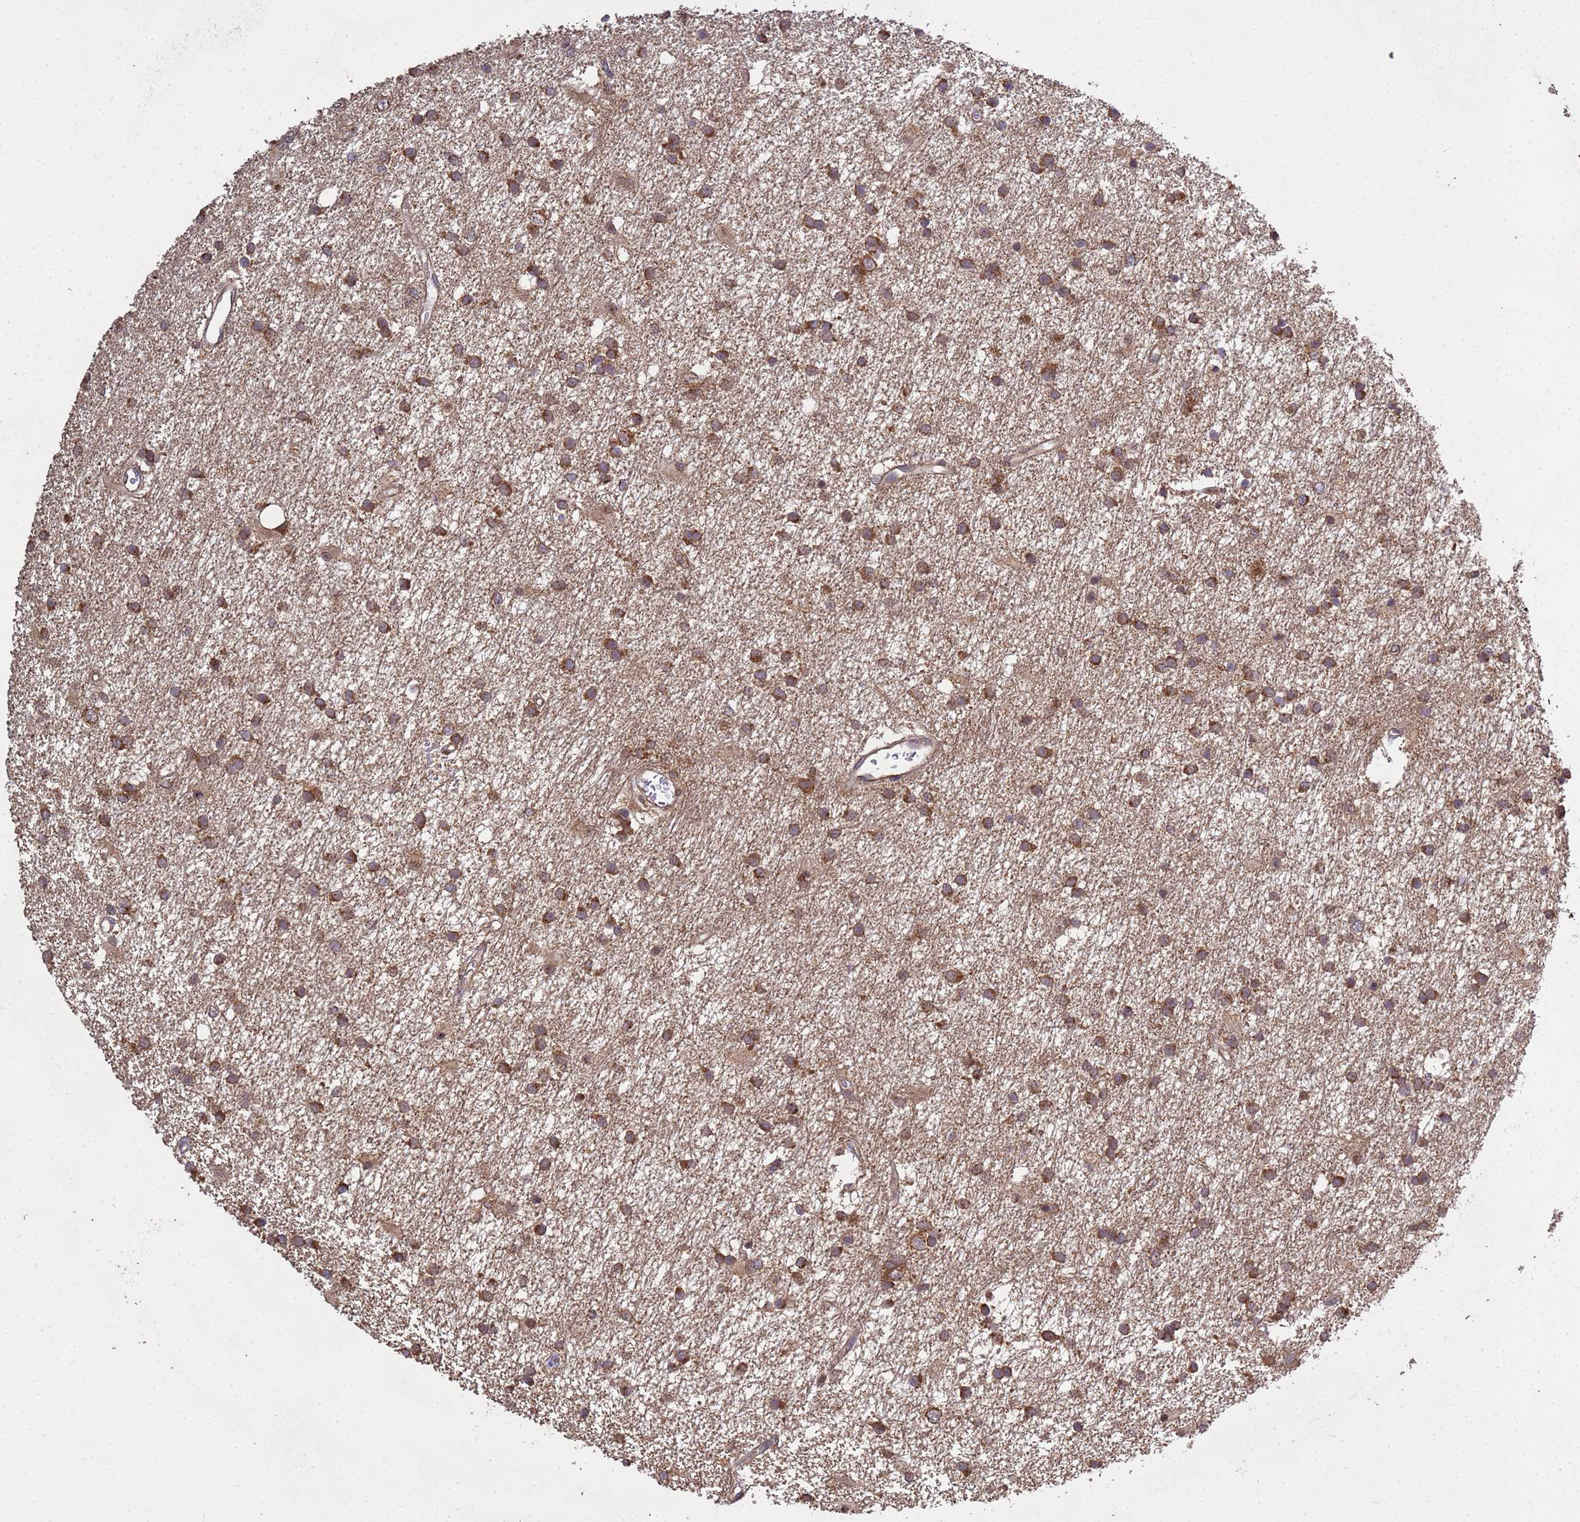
{"staining": {"intensity": "moderate", "quantity": ">75%", "location": "cytoplasmic/membranous"}, "tissue": "glioma", "cell_type": "Tumor cells", "image_type": "cancer", "snomed": [{"axis": "morphology", "description": "Glioma, malignant, High grade"}, {"axis": "topography", "description": "Brain"}], "caption": "Immunohistochemical staining of malignant high-grade glioma demonstrates moderate cytoplasmic/membranous protein staining in about >75% of tumor cells.", "gene": "P2RX7", "patient": {"sex": "male", "age": 77}}